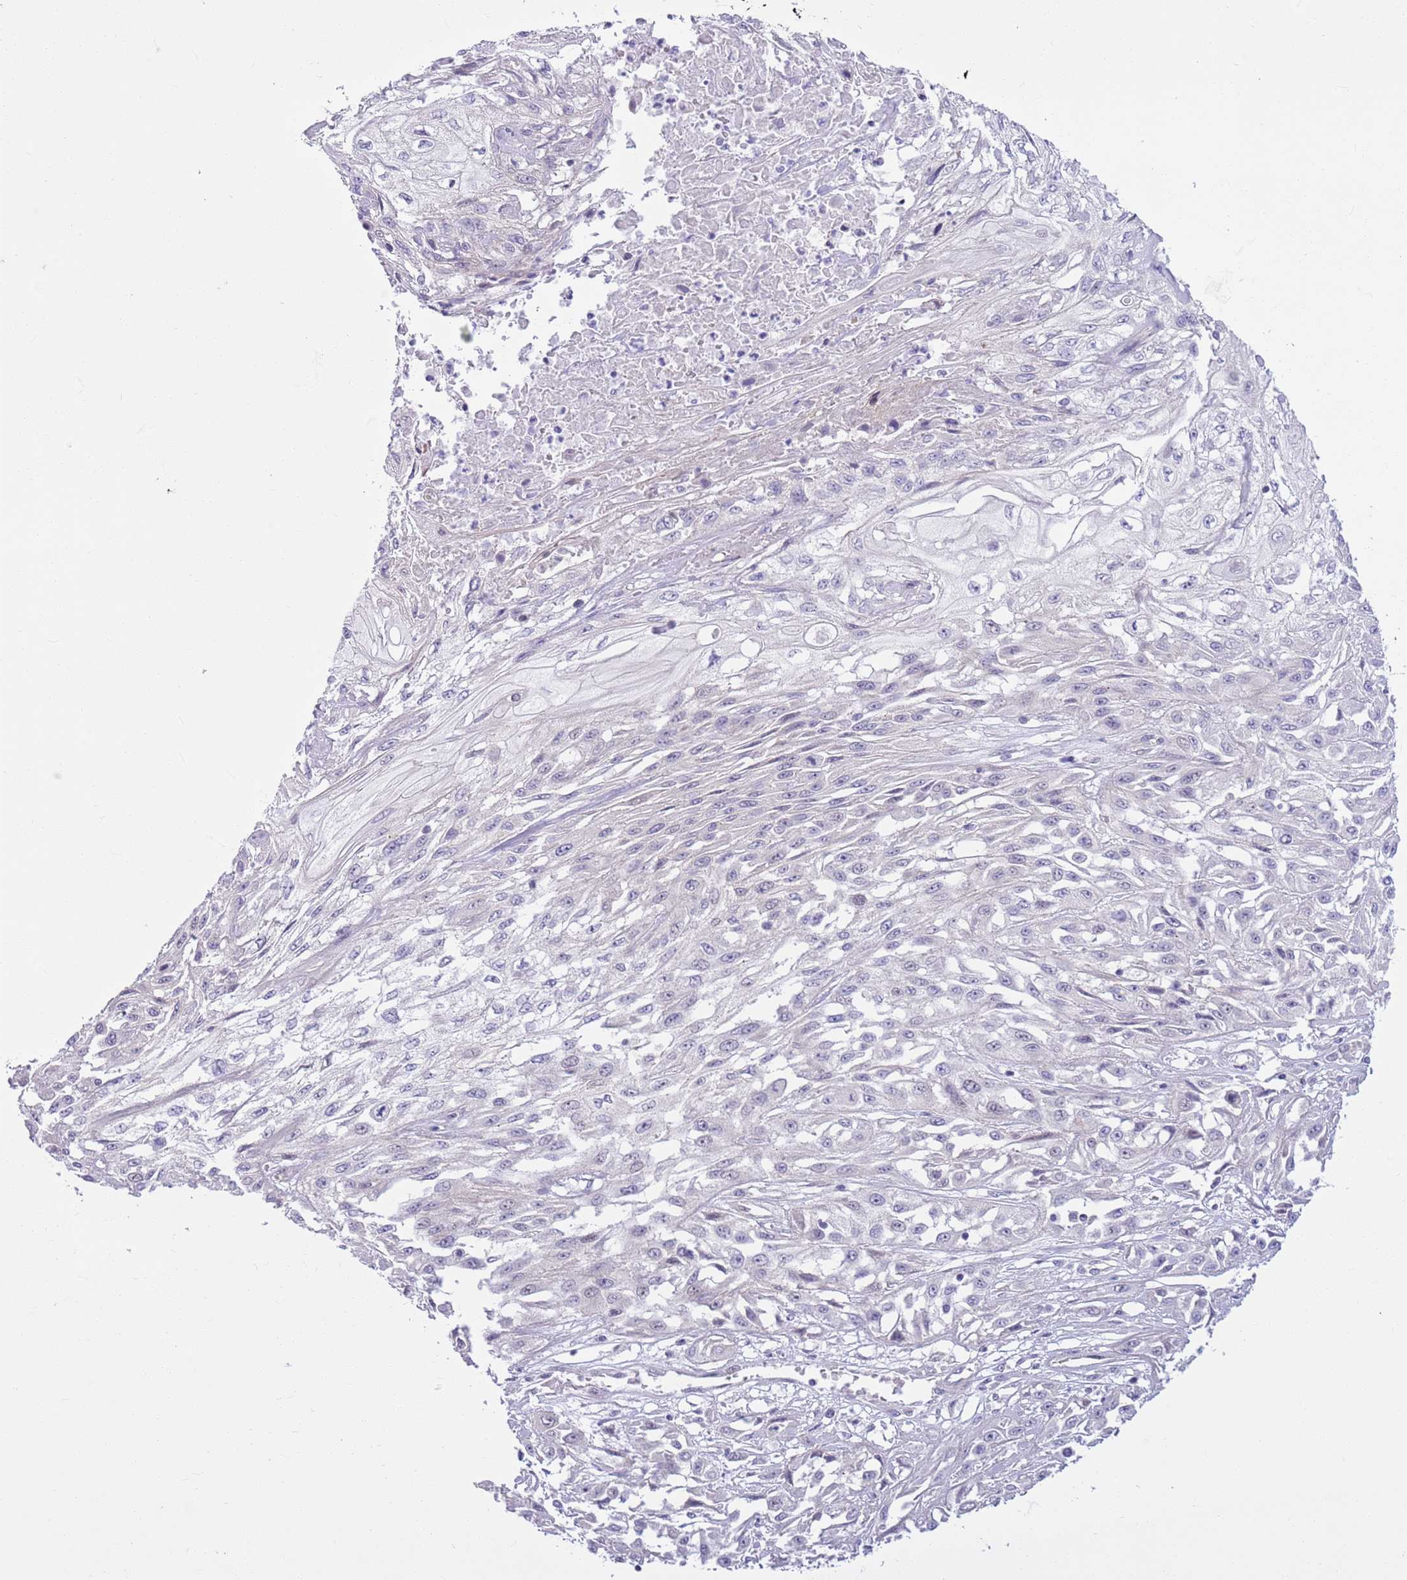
{"staining": {"intensity": "negative", "quantity": "none", "location": "none"}, "tissue": "skin cancer", "cell_type": "Tumor cells", "image_type": "cancer", "snomed": [{"axis": "morphology", "description": "Squamous cell carcinoma, NOS"}, {"axis": "morphology", "description": "Squamous cell carcinoma, metastatic, NOS"}, {"axis": "topography", "description": "Skin"}, {"axis": "topography", "description": "Lymph node"}], "caption": "IHC of metastatic squamous cell carcinoma (skin) shows no expression in tumor cells.", "gene": "PARP8", "patient": {"sex": "male", "age": 75}}